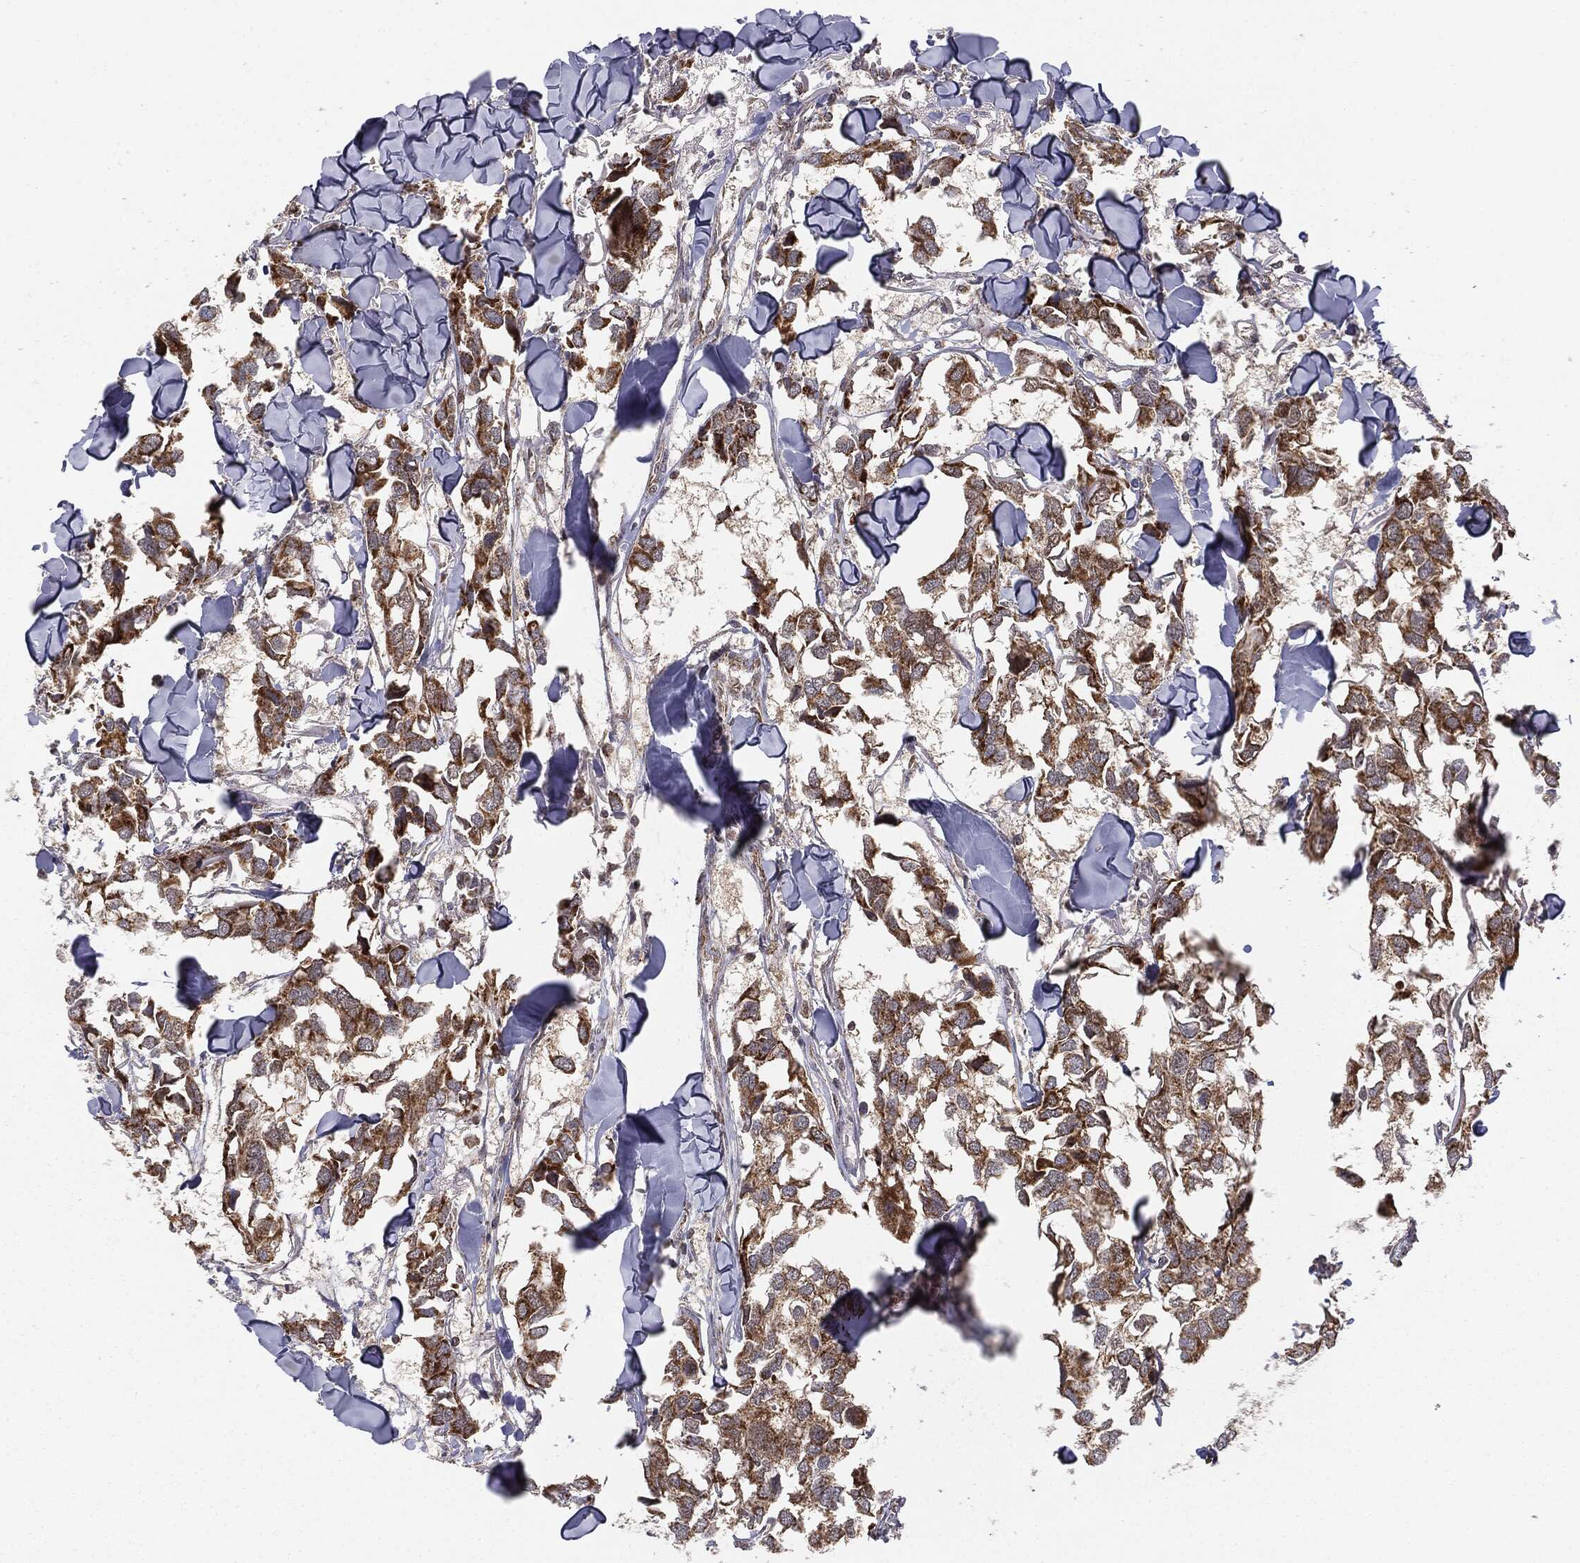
{"staining": {"intensity": "strong", "quantity": ">75%", "location": "cytoplasmic/membranous"}, "tissue": "breast cancer", "cell_type": "Tumor cells", "image_type": "cancer", "snomed": [{"axis": "morphology", "description": "Duct carcinoma"}, {"axis": "topography", "description": "Breast"}], "caption": "The image reveals a brown stain indicating the presence of a protein in the cytoplasmic/membranous of tumor cells in breast cancer.", "gene": "MTOR", "patient": {"sex": "female", "age": 83}}